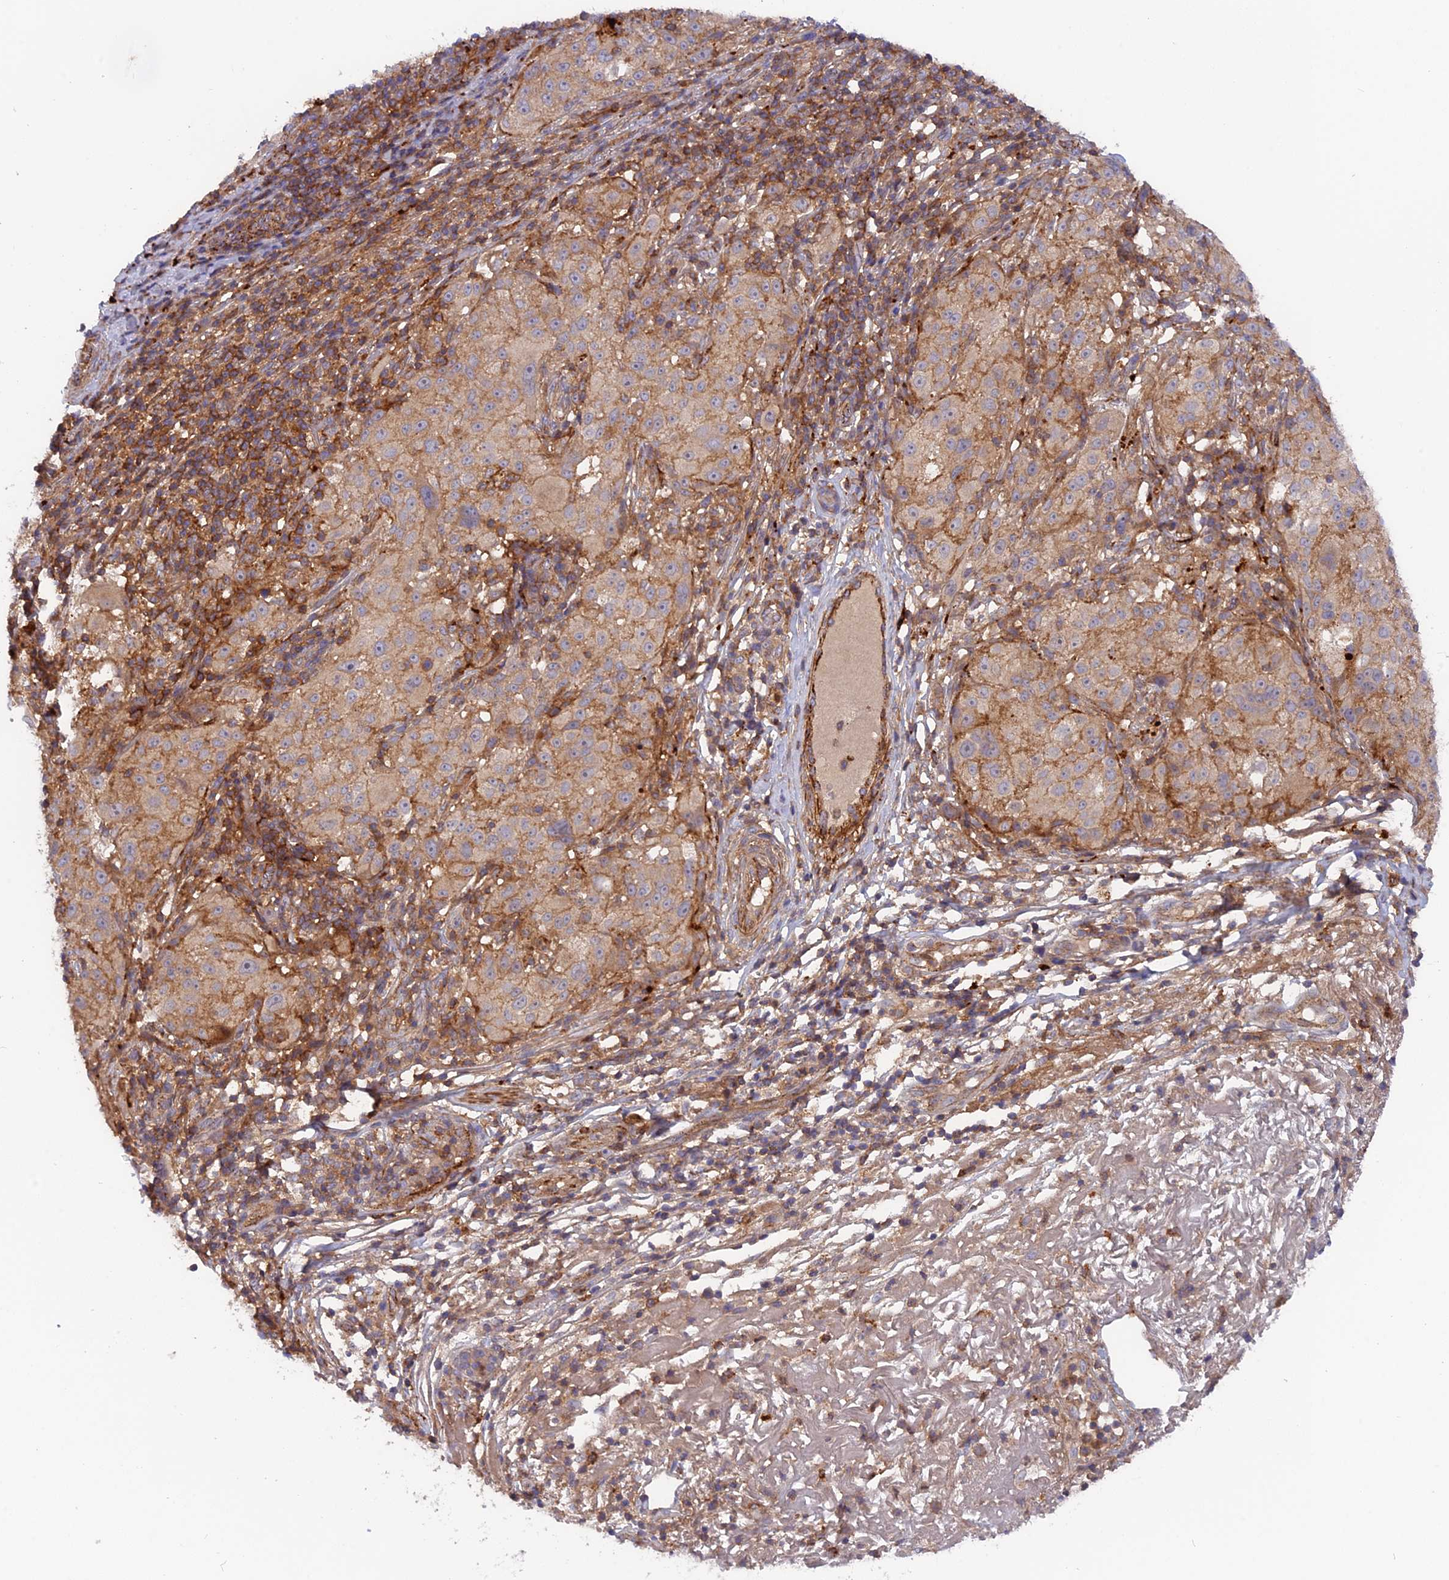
{"staining": {"intensity": "weak", "quantity": ">75%", "location": "cytoplasmic/membranous"}, "tissue": "melanoma", "cell_type": "Tumor cells", "image_type": "cancer", "snomed": [{"axis": "morphology", "description": "Necrosis, NOS"}, {"axis": "morphology", "description": "Malignant melanoma, NOS"}, {"axis": "topography", "description": "Skin"}], "caption": "An immunohistochemistry photomicrograph of neoplastic tissue is shown. Protein staining in brown shows weak cytoplasmic/membranous positivity in melanoma within tumor cells. The staining is performed using DAB brown chromogen to label protein expression. The nuclei are counter-stained blue using hematoxylin.", "gene": "CPNE7", "patient": {"sex": "female", "age": 87}}